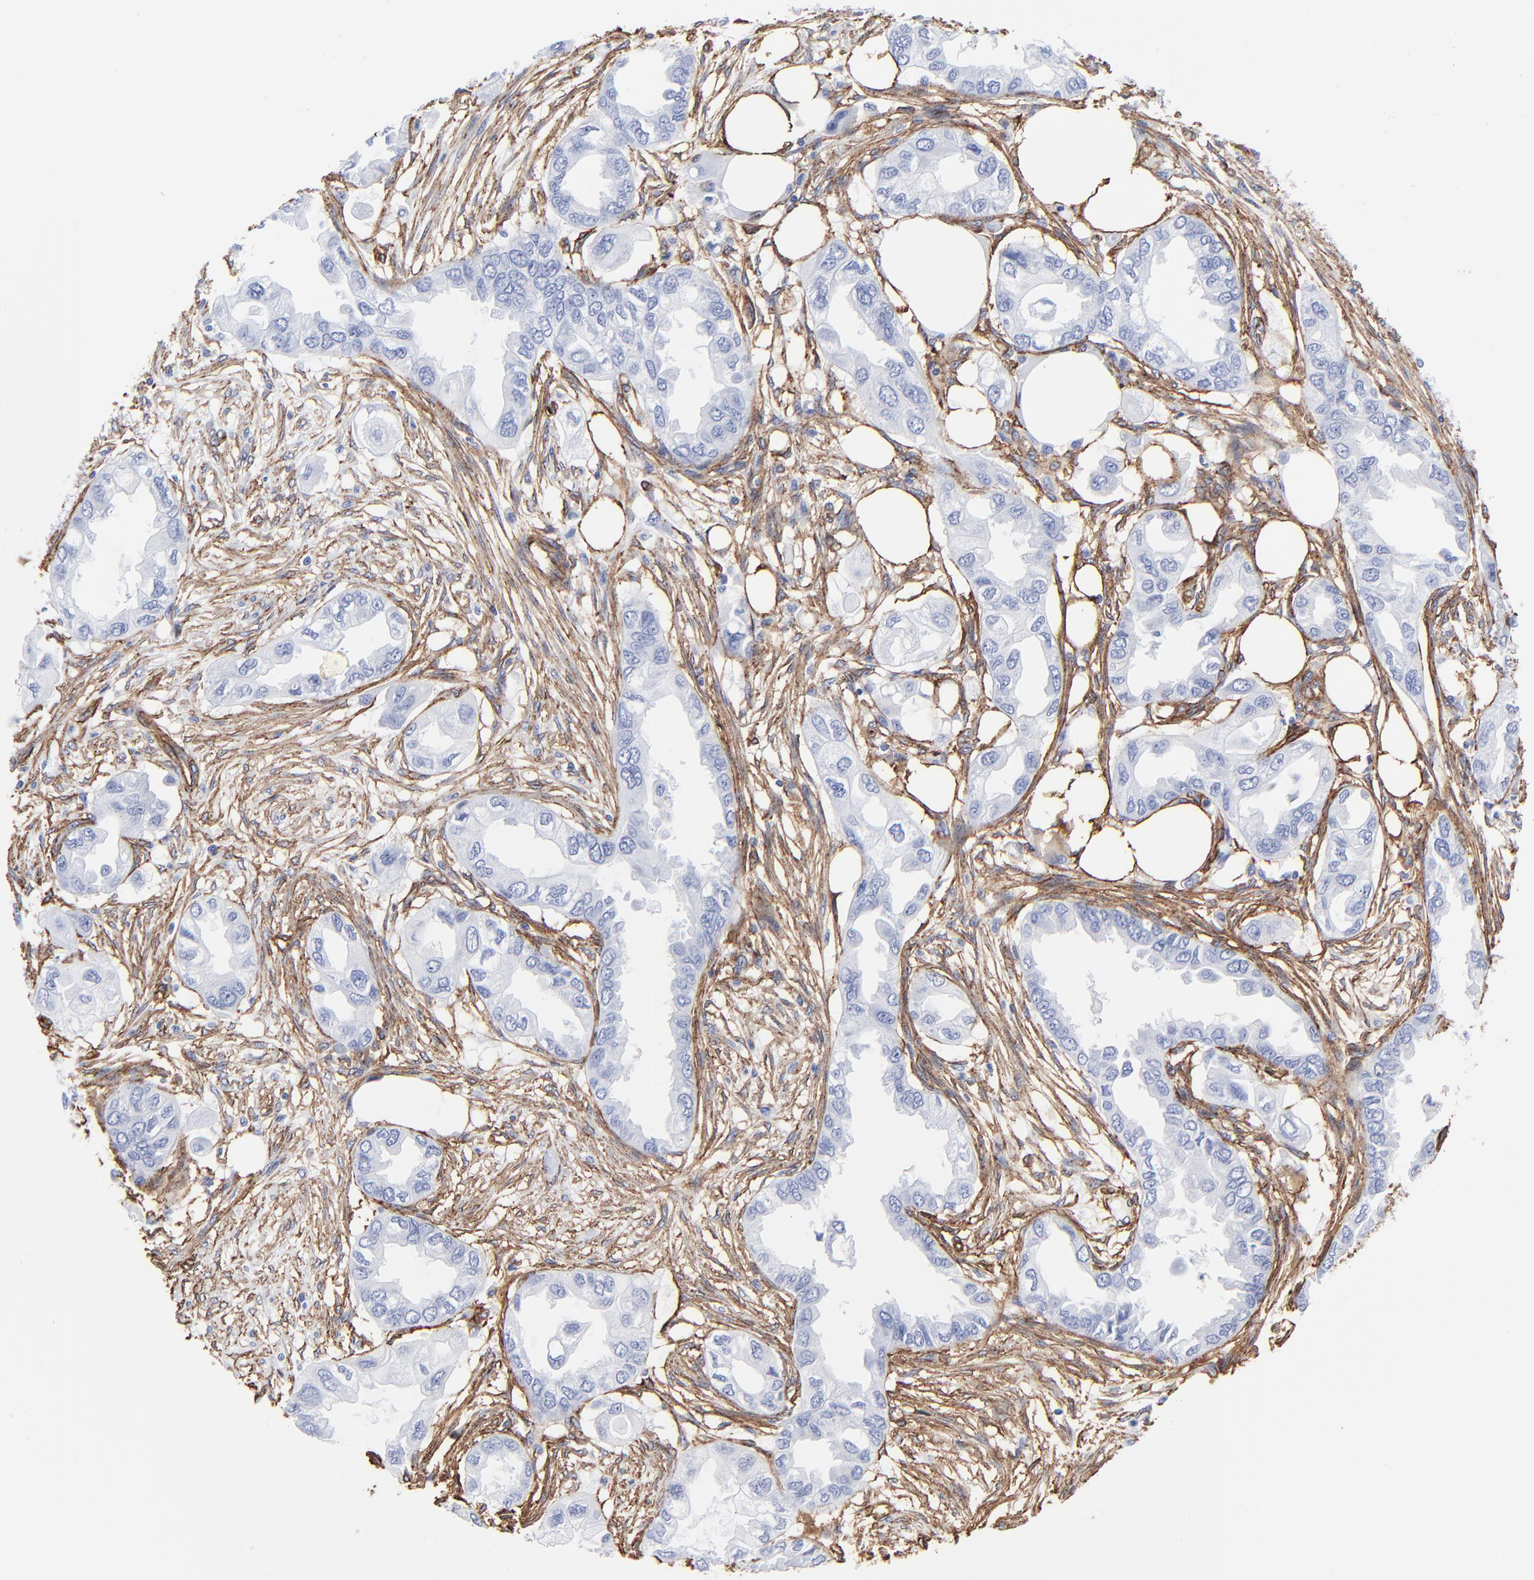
{"staining": {"intensity": "negative", "quantity": "none", "location": "none"}, "tissue": "endometrial cancer", "cell_type": "Tumor cells", "image_type": "cancer", "snomed": [{"axis": "morphology", "description": "Adenocarcinoma, NOS"}, {"axis": "topography", "description": "Endometrium"}], "caption": "Immunohistochemistry (IHC) photomicrograph of neoplastic tissue: endometrial adenocarcinoma stained with DAB (3,3'-diaminobenzidine) displays no significant protein staining in tumor cells. Nuclei are stained in blue.", "gene": "CAV1", "patient": {"sex": "female", "age": 67}}